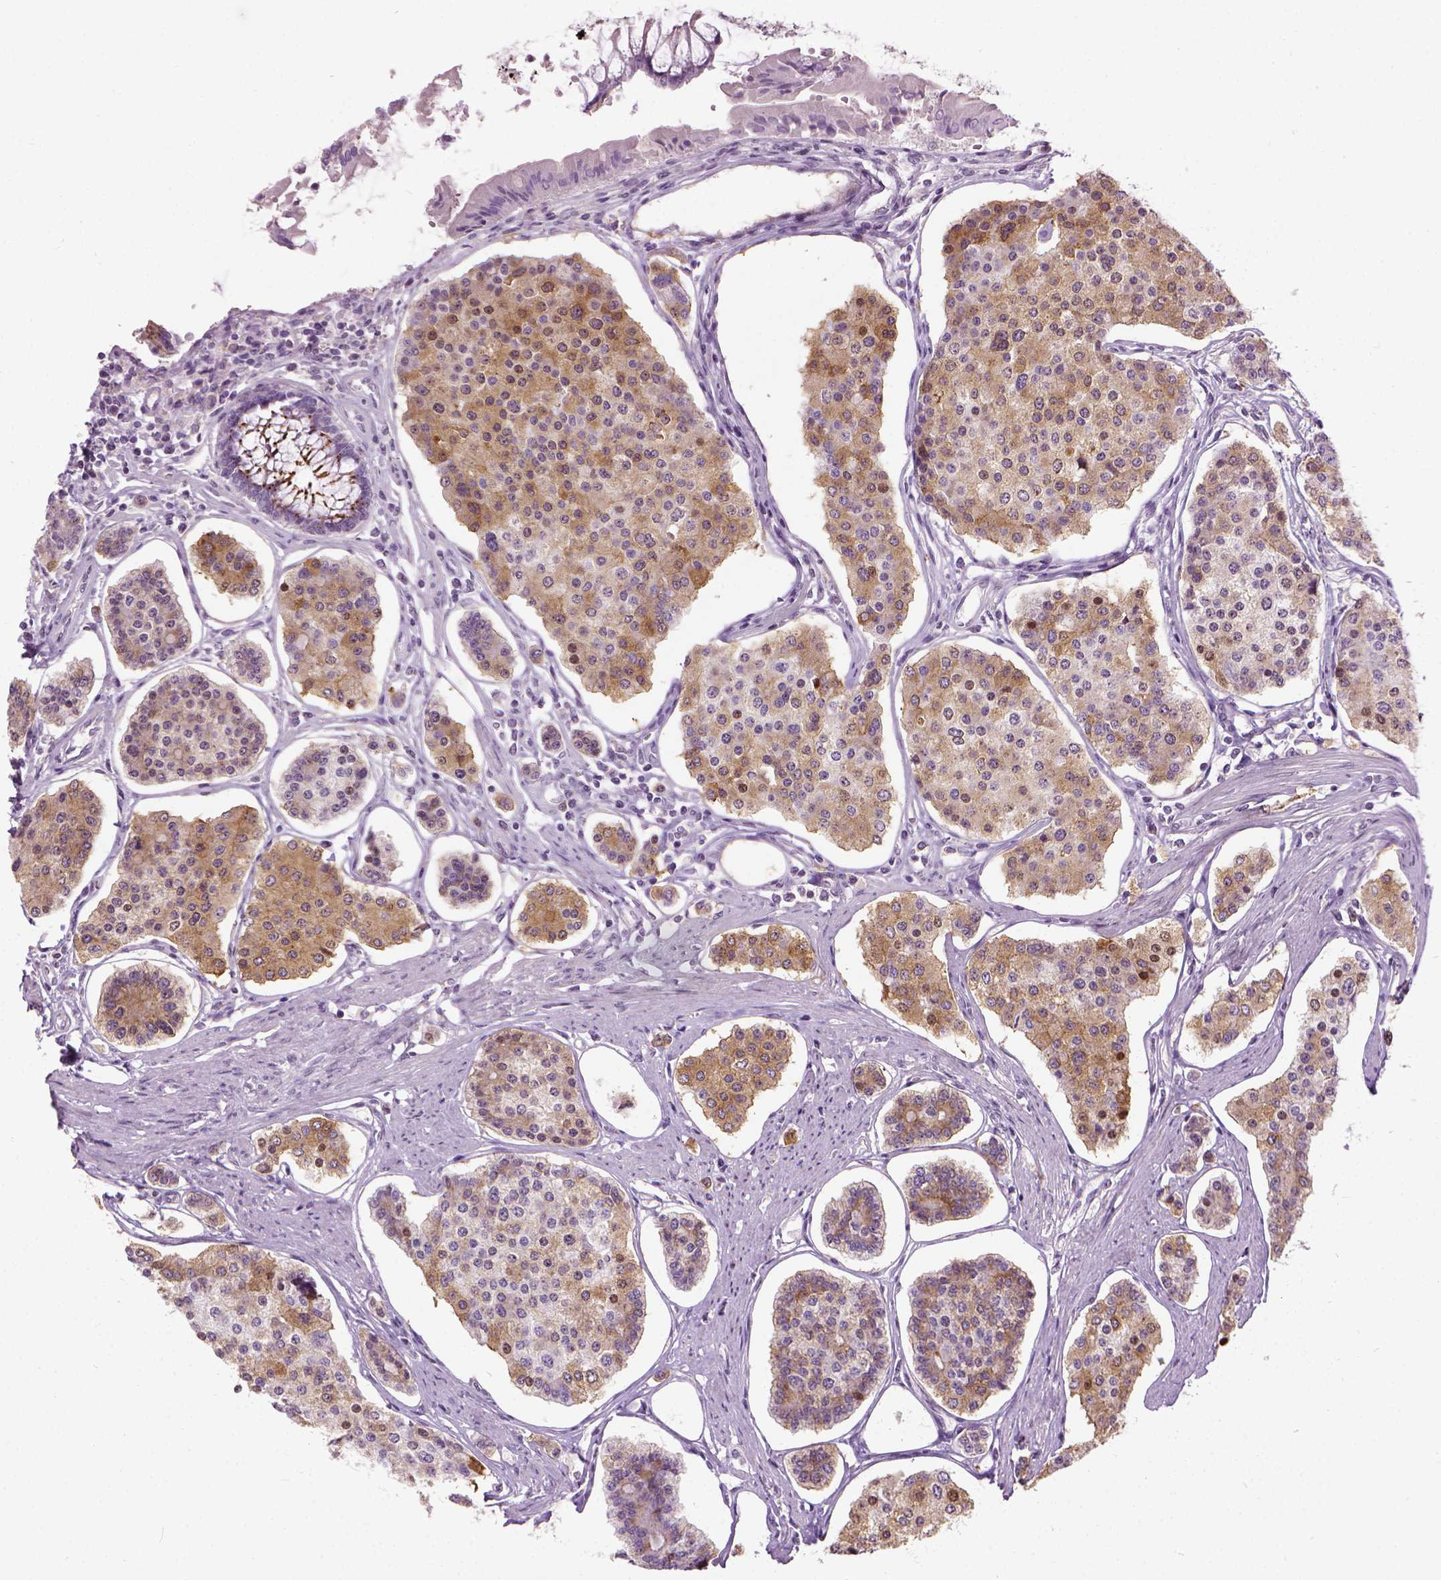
{"staining": {"intensity": "moderate", "quantity": "25%-75%", "location": "cytoplasmic/membranous"}, "tissue": "carcinoid", "cell_type": "Tumor cells", "image_type": "cancer", "snomed": [{"axis": "morphology", "description": "Carcinoid, malignant, NOS"}, {"axis": "topography", "description": "Small intestine"}], "caption": "Protein analysis of malignant carcinoid tissue displays moderate cytoplasmic/membranous expression in approximately 25%-75% of tumor cells.", "gene": "MAPT", "patient": {"sex": "female", "age": 65}}